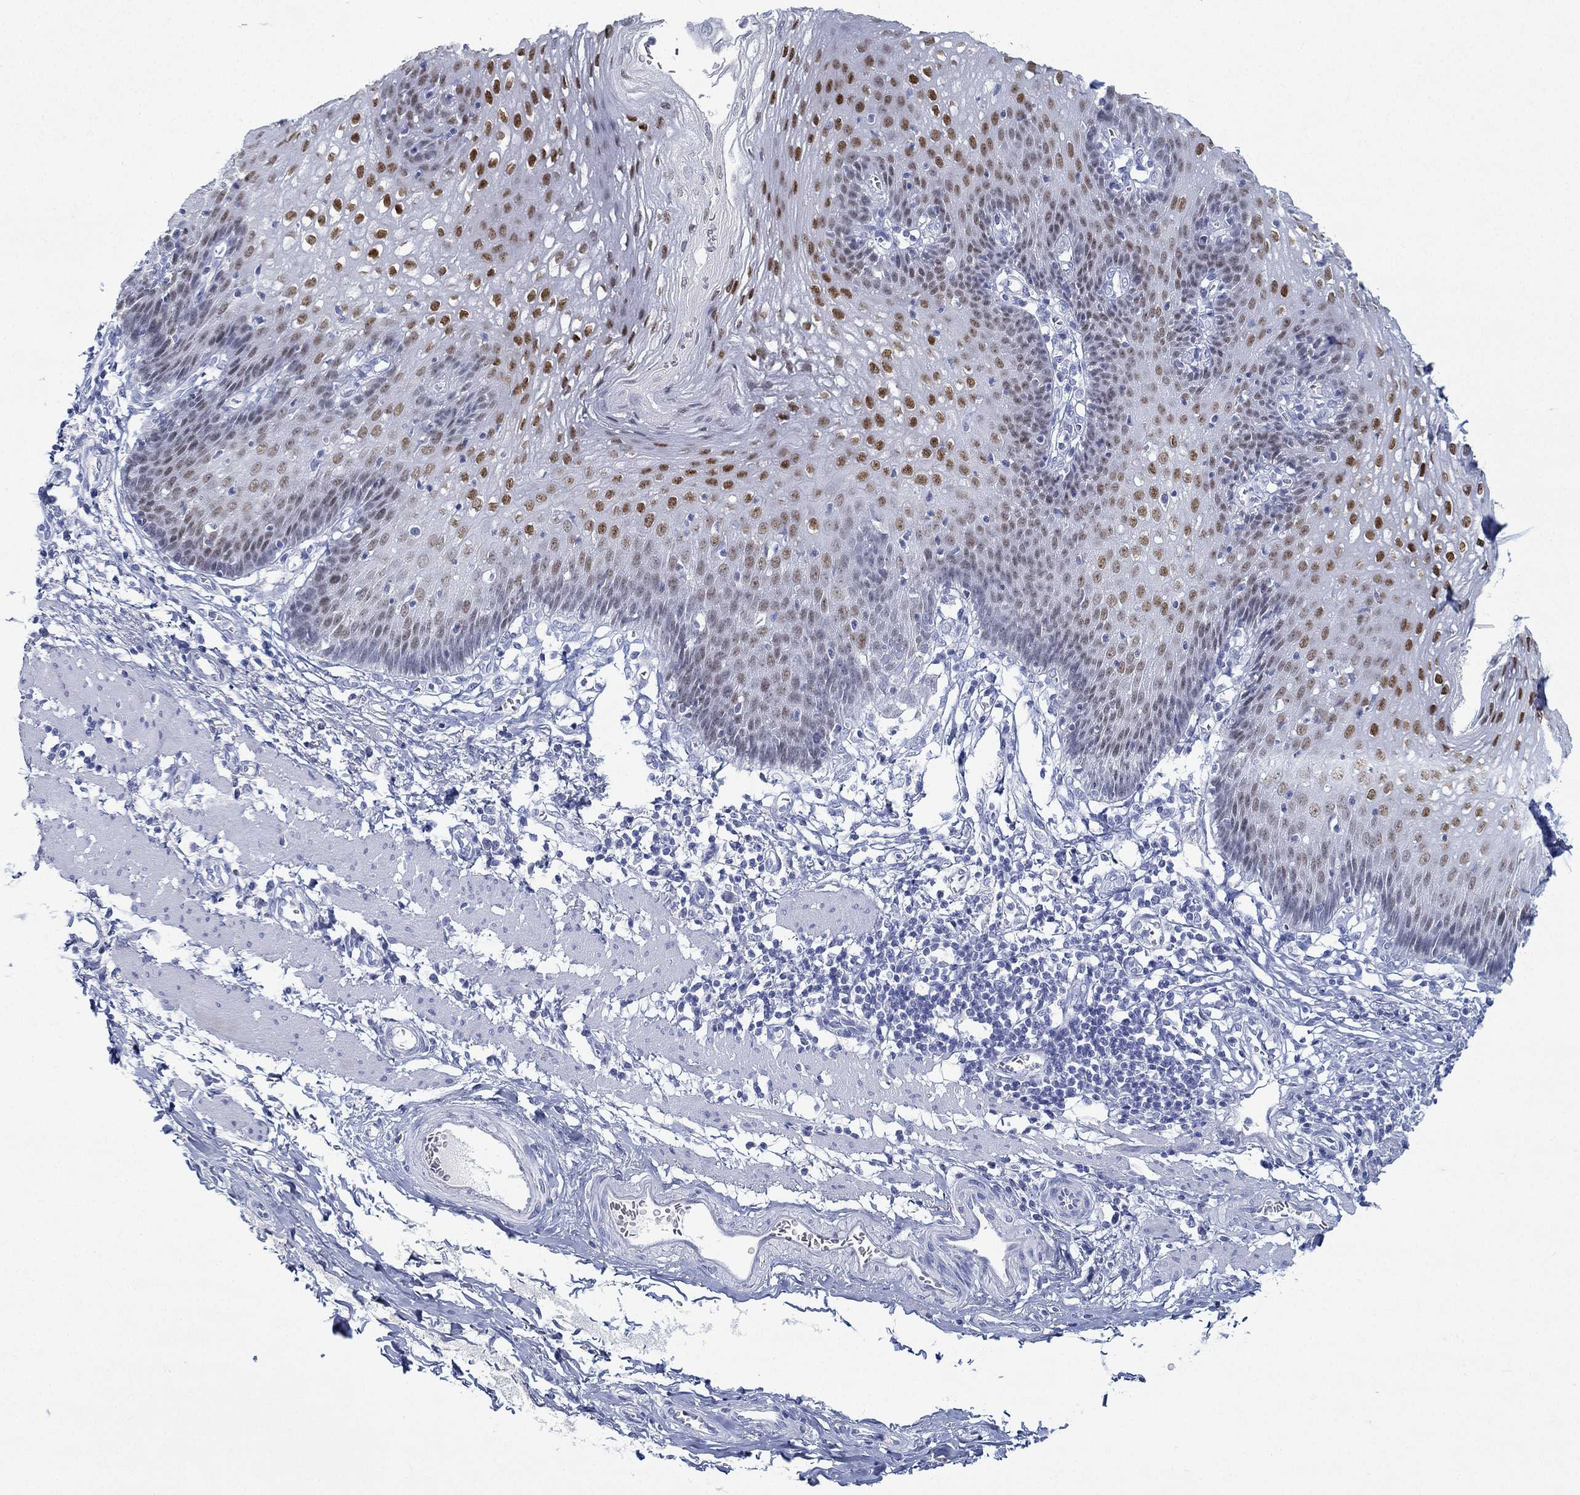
{"staining": {"intensity": "strong", "quantity": "25%-75%", "location": "nuclear"}, "tissue": "esophagus", "cell_type": "Squamous epithelial cells", "image_type": "normal", "snomed": [{"axis": "morphology", "description": "Normal tissue, NOS"}, {"axis": "topography", "description": "Esophagus"}], "caption": "IHC image of normal esophagus: esophagus stained using immunohistochemistry (IHC) displays high levels of strong protein expression localized specifically in the nuclear of squamous epithelial cells, appearing as a nuclear brown color.", "gene": "PAX9", "patient": {"sex": "male", "age": 57}}